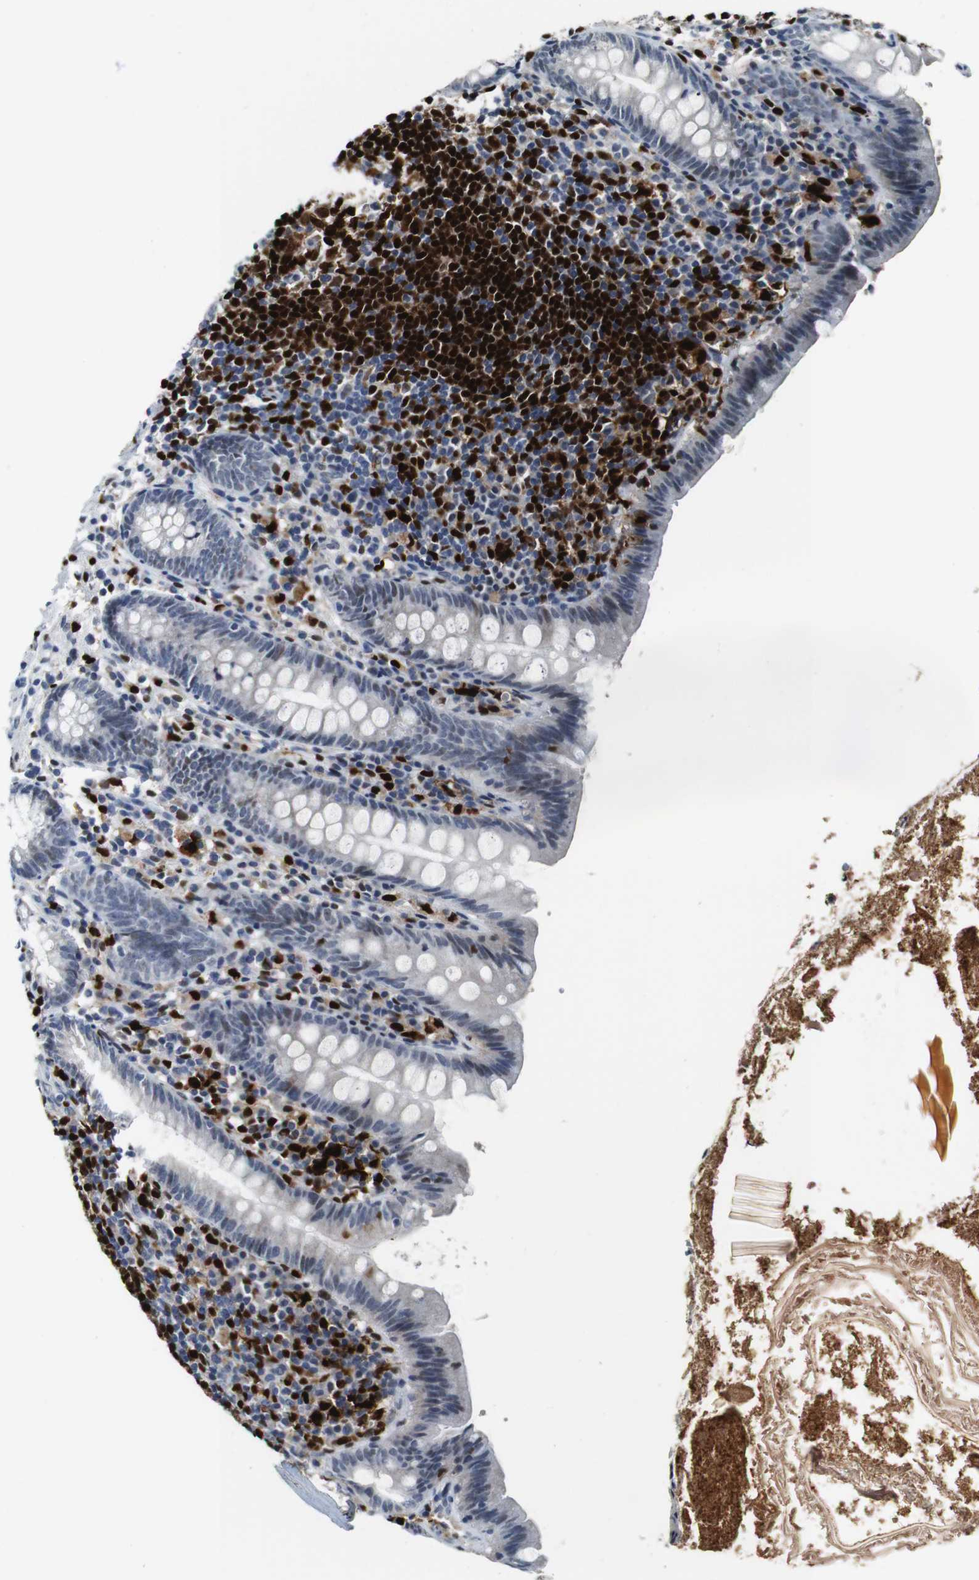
{"staining": {"intensity": "negative", "quantity": "none", "location": "none"}, "tissue": "appendix", "cell_type": "Glandular cells", "image_type": "normal", "snomed": [{"axis": "morphology", "description": "Normal tissue, NOS"}, {"axis": "topography", "description": "Appendix"}], "caption": "An image of human appendix is negative for staining in glandular cells. (DAB (3,3'-diaminobenzidine) immunohistochemistry (IHC), high magnification).", "gene": "IRF8", "patient": {"sex": "male", "age": 52}}